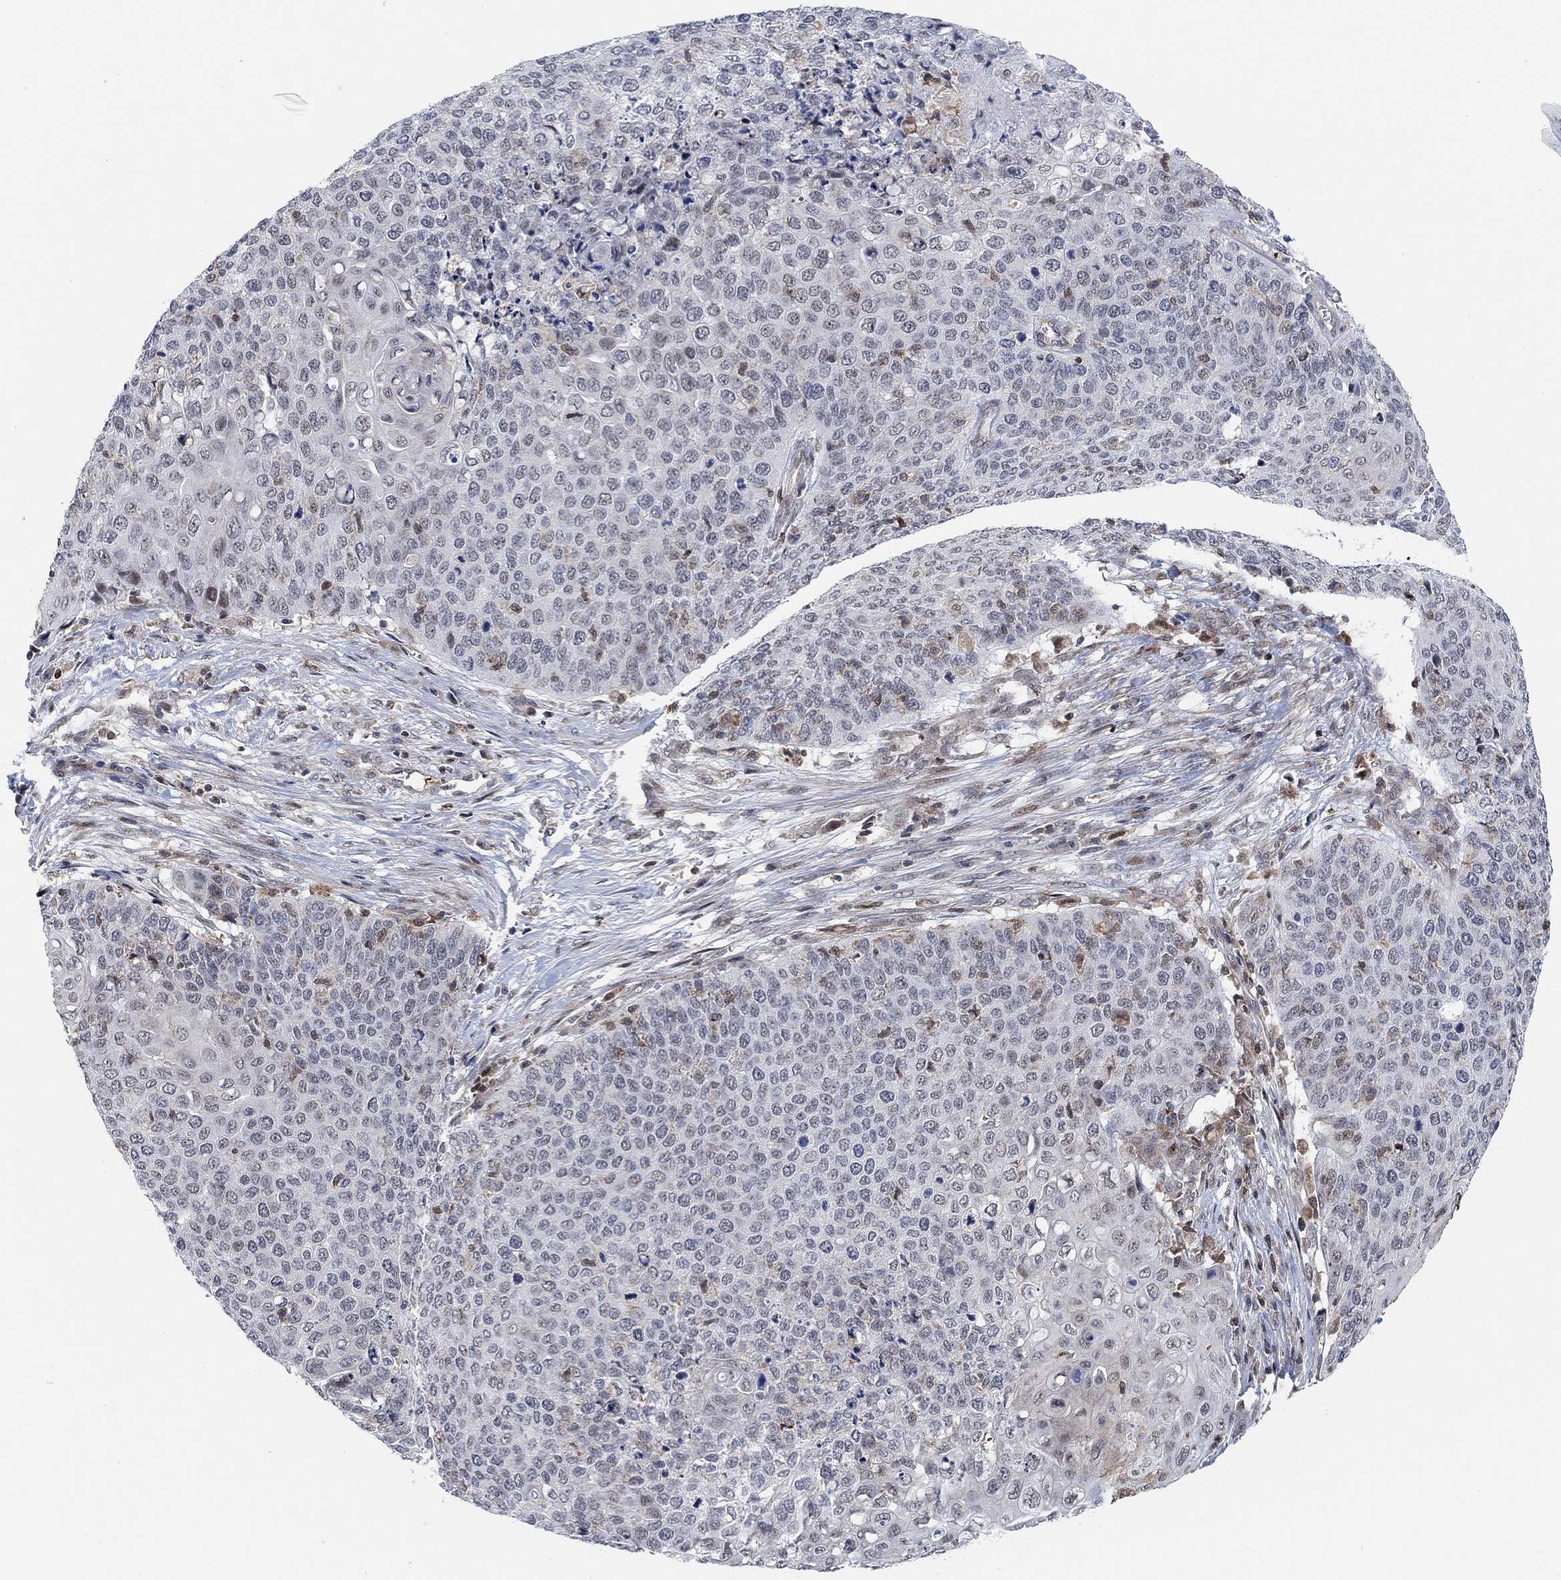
{"staining": {"intensity": "moderate", "quantity": "<25%", "location": "nuclear"}, "tissue": "cervical cancer", "cell_type": "Tumor cells", "image_type": "cancer", "snomed": [{"axis": "morphology", "description": "Squamous cell carcinoma, NOS"}, {"axis": "topography", "description": "Cervix"}], "caption": "Tumor cells reveal low levels of moderate nuclear staining in approximately <25% of cells in human cervical cancer (squamous cell carcinoma).", "gene": "PWWP2B", "patient": {"sex": "female", "age": 39}}